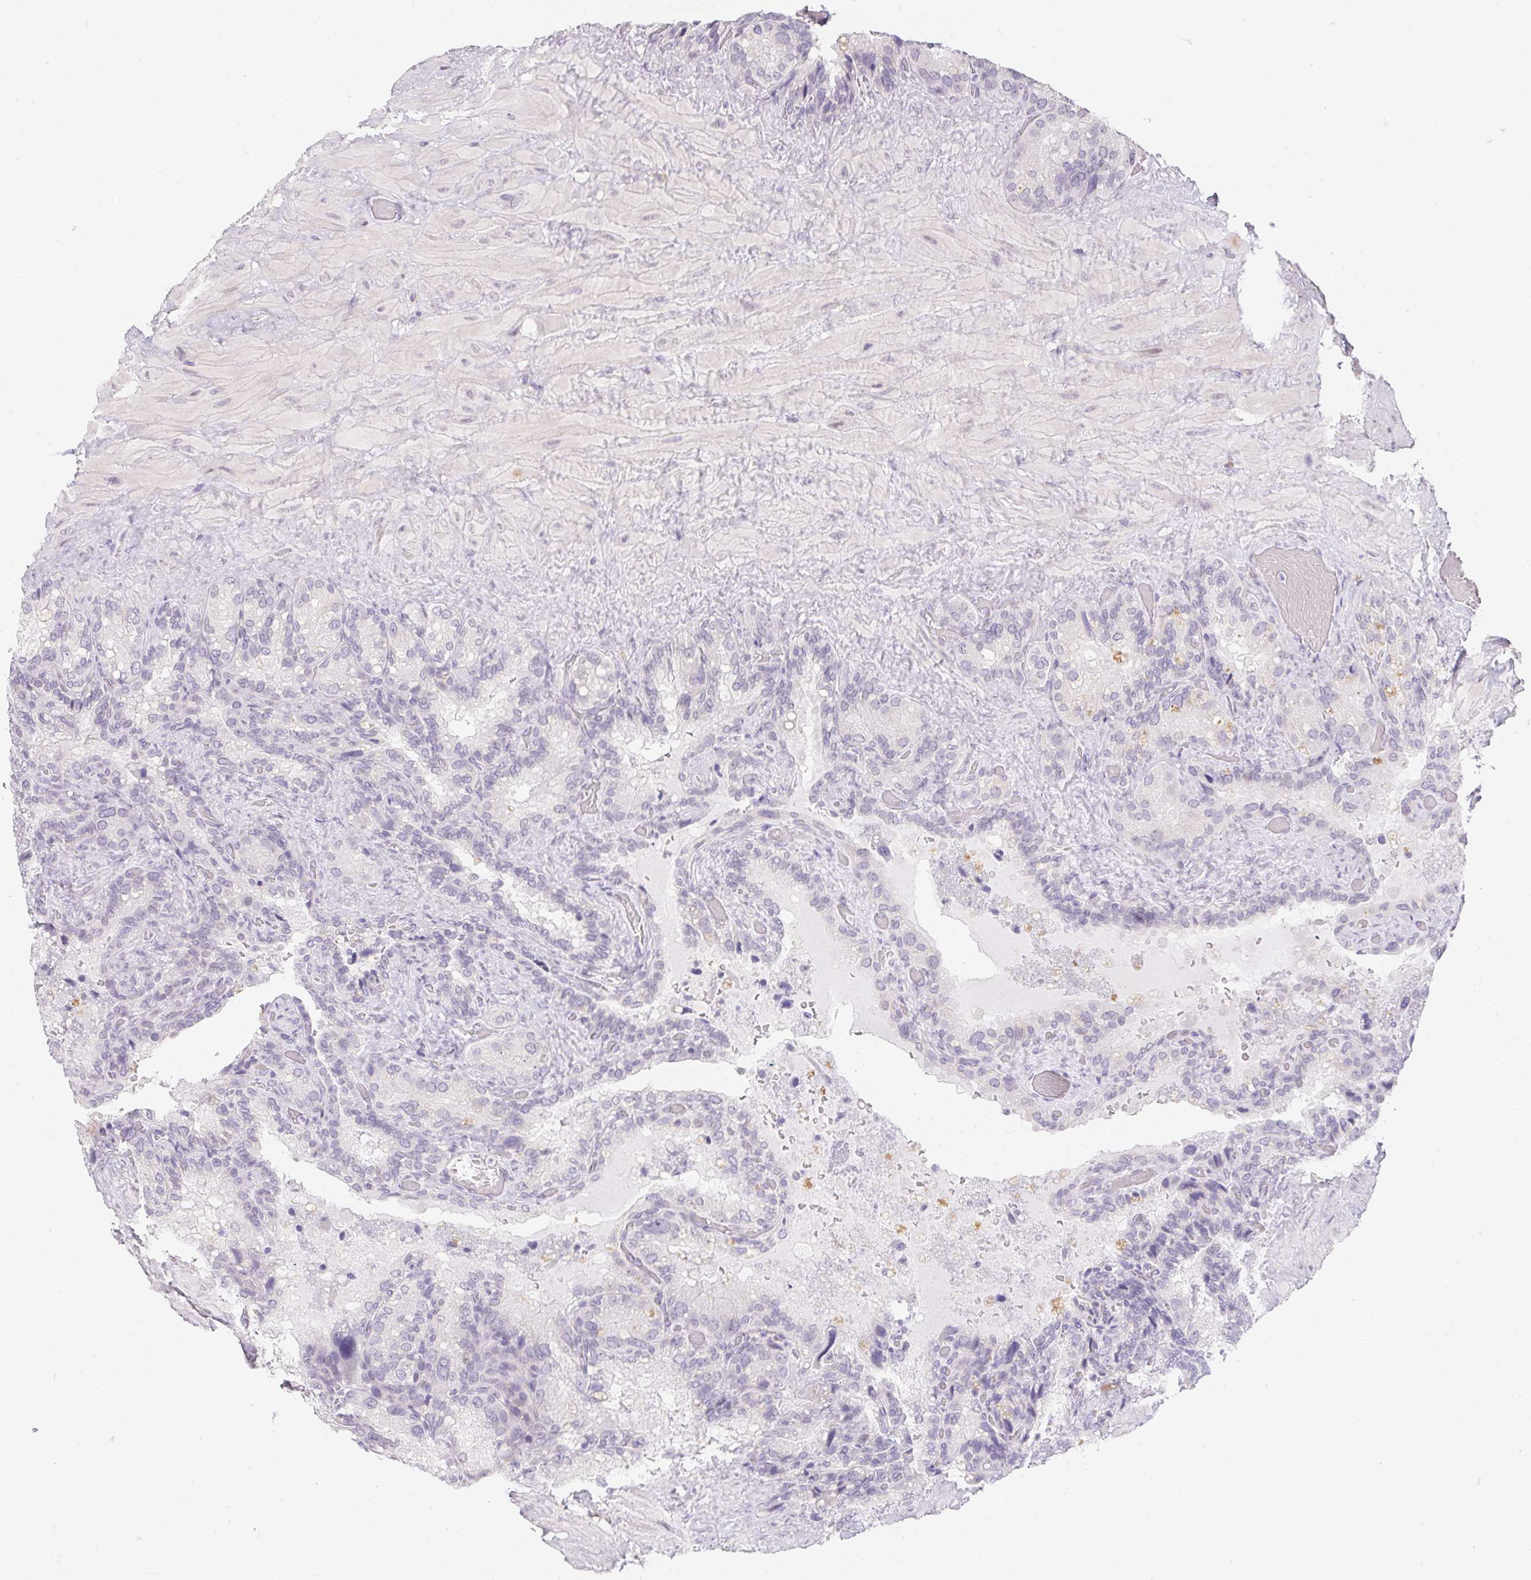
{"staining": {"intensity": "negative", "quantity": "none", "location": "none"}, "tissue": "seminal vesicle", "cell_type": "Glandular cells", "image_type": "normal", "snomed": [{"axis": "morphology", "description": "Normal tissue, NOS"}, {"axis": "topography", "description": "Seminal veicle"}], "caption": "Glandular cells show no significant positivity in unremarkable seminal vesicle. The staining was performed using DAB (3,3'-diaminobenzidine) to visualize the protein expression in brown, while the nuclei were stained in blue with hematoxylin (Magnification: 20x).", "gene": "MORC1", "patient": {"sex": "male", "age": 60}}